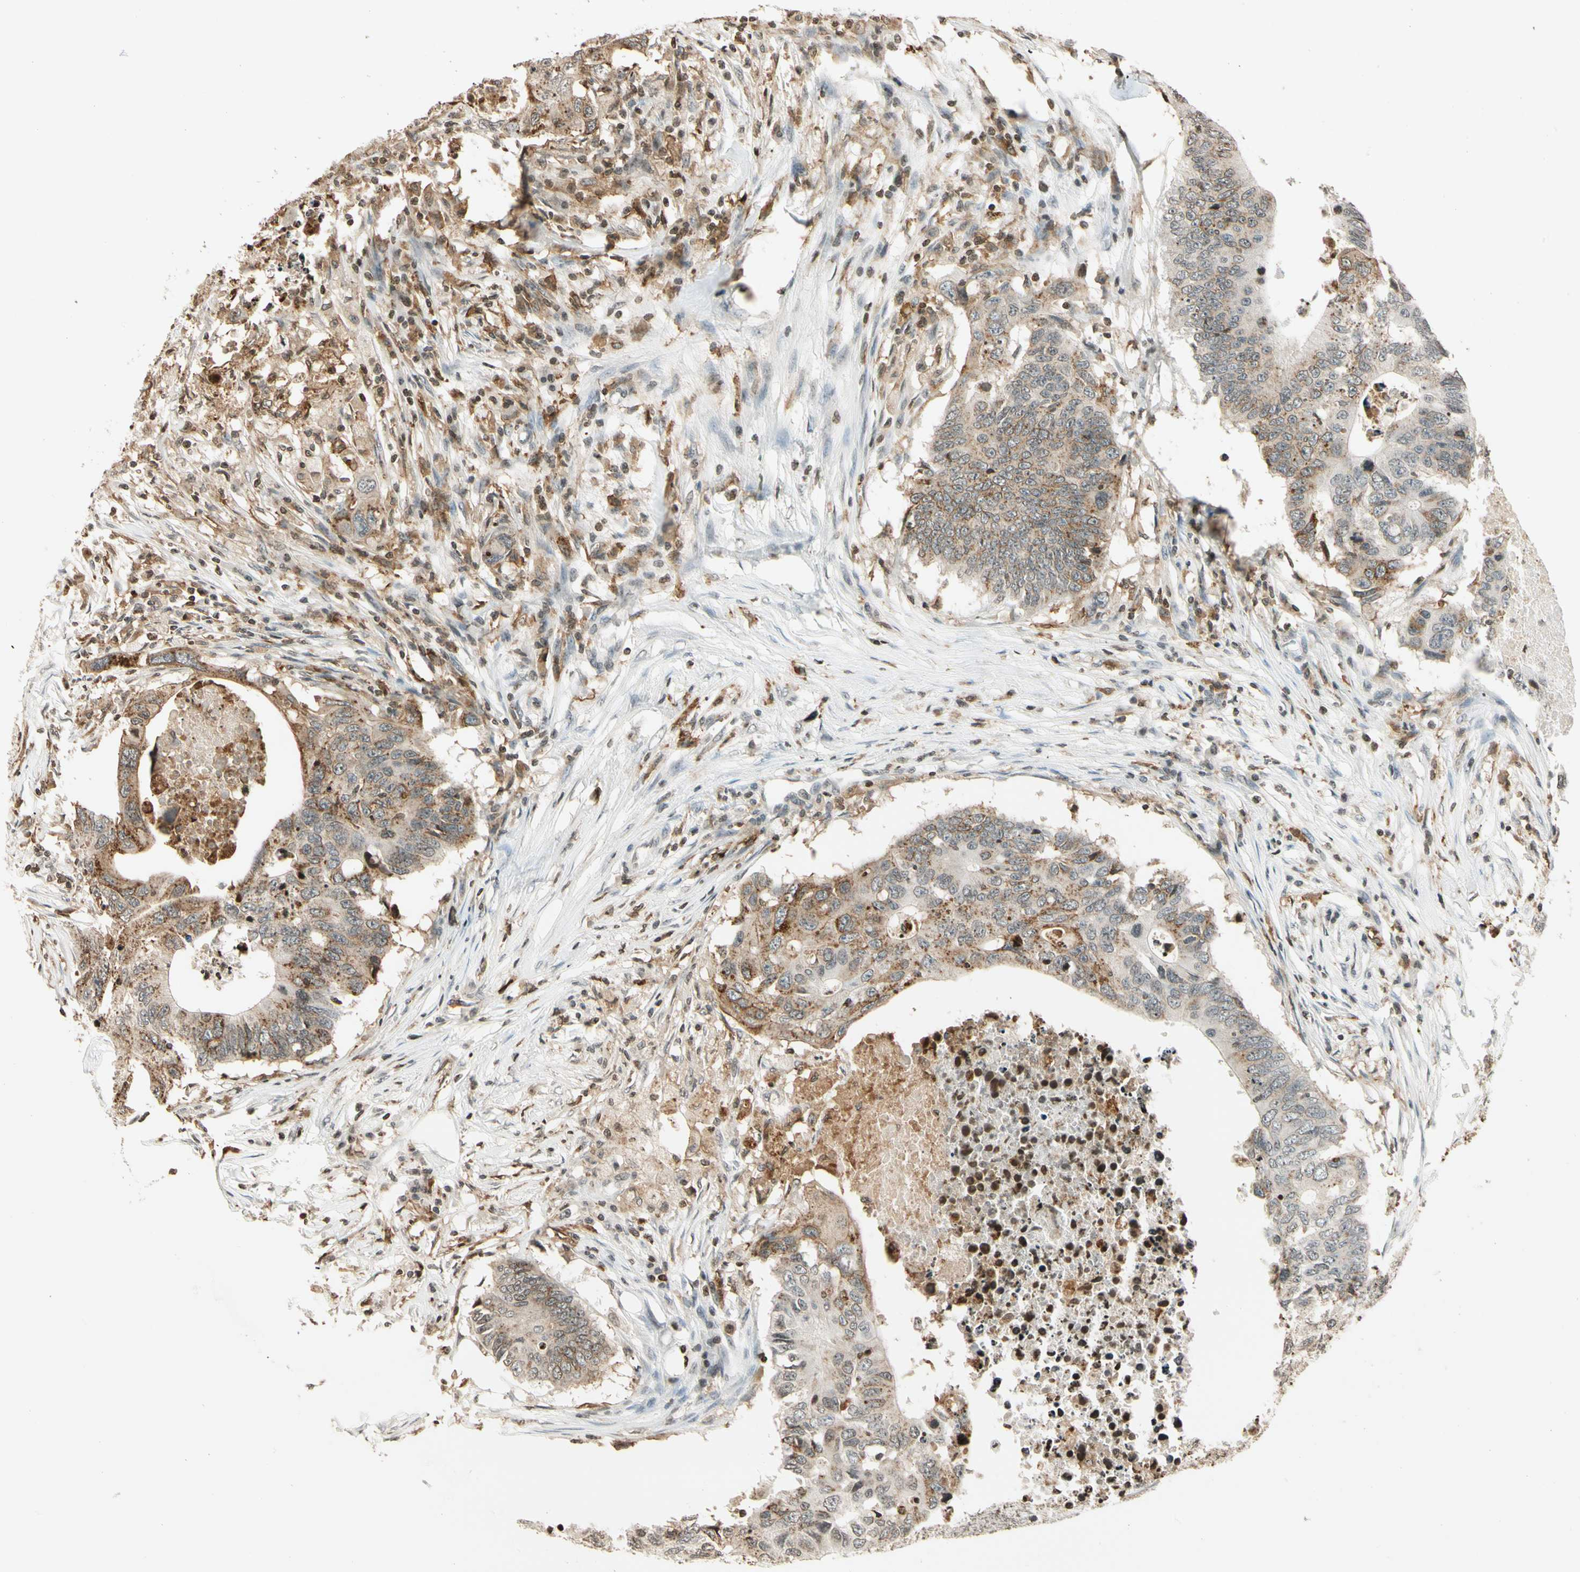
{"staining": {"intensity": "moderate", "quantity": "25%-75%", "location": "cytoplasmic/membranous"}, "tissue": "colorectal cancer", "cell_type": "Tumor cells", "image_type": "cancer", "snomed": [{"axis": "morphology", "description": "Adenocarcinoma, NOS"}, {"axis": "topography", "description": "Colon"}], "caption": "High-magnification brightfield microscopy of colorectal adenocarcinoma stained with DAB (3,3'-diaminobenzidine) (brown) and counterstained with hematoxylin (blue). tumor cells exhibit moderate cytoplasmic/membranous positivity is seen in approximately25%-75% of cells.", "gene": "FER", "patient": {"sex": "male", "age": 71}}